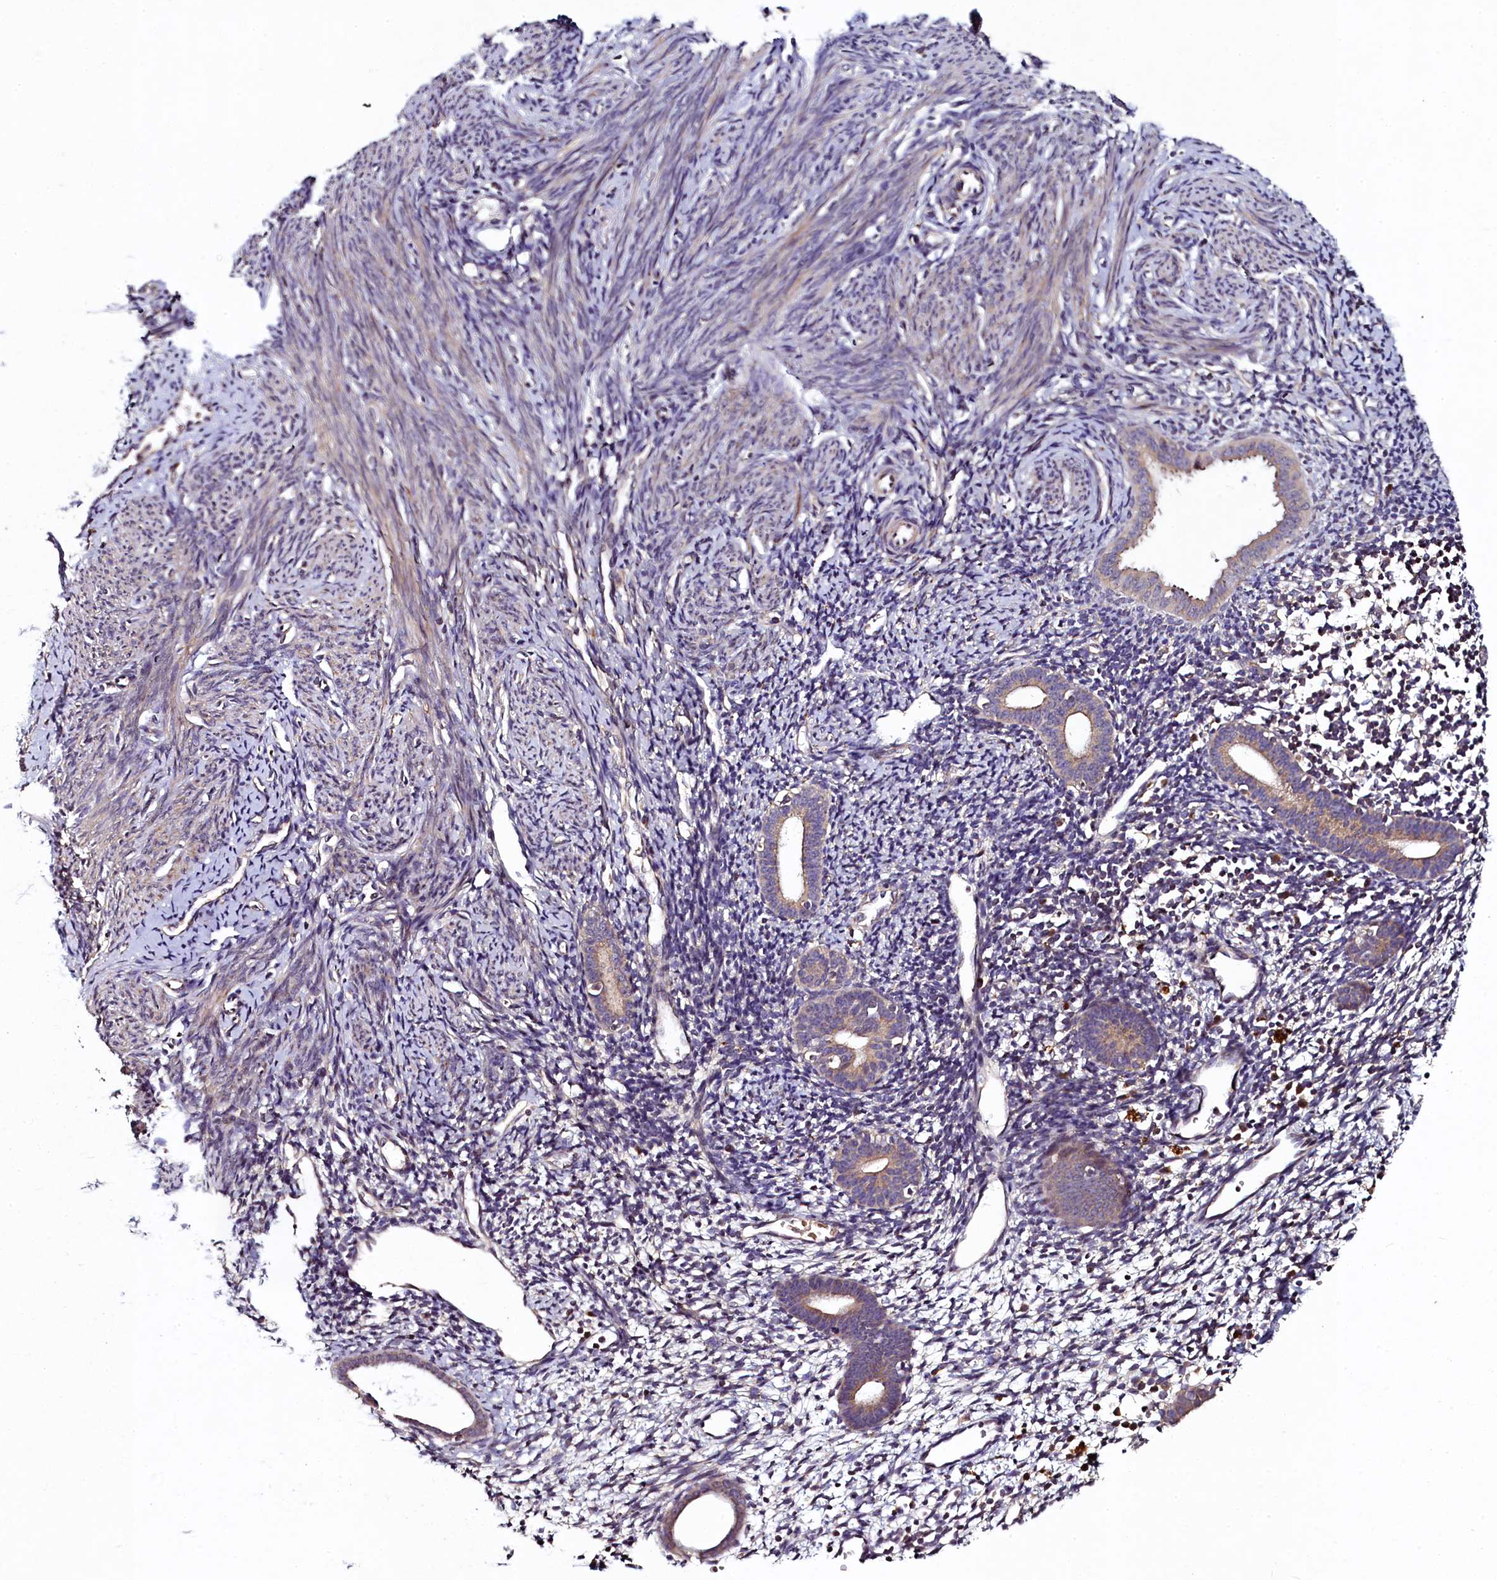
{"staining": {"intensity": "weak", "quantity": "<25%", "location": "cytoplasmic/membranous"}, "tissue": "endometrium", "cell_type": "Cells in endometrial stroma", "image_type": "normal", "snomed": [{"axis": "morphology", "description": "Normal tissue, NOS"}, {"axis": "topography", "description": "Endometrium"}], "caption": "This is an IHC histopathology image of benign human endometrium. There is no positivity in cells in endometrial stroma.", "gene": "SEC24C", "patient": {"sex": "female", "age": 56}}